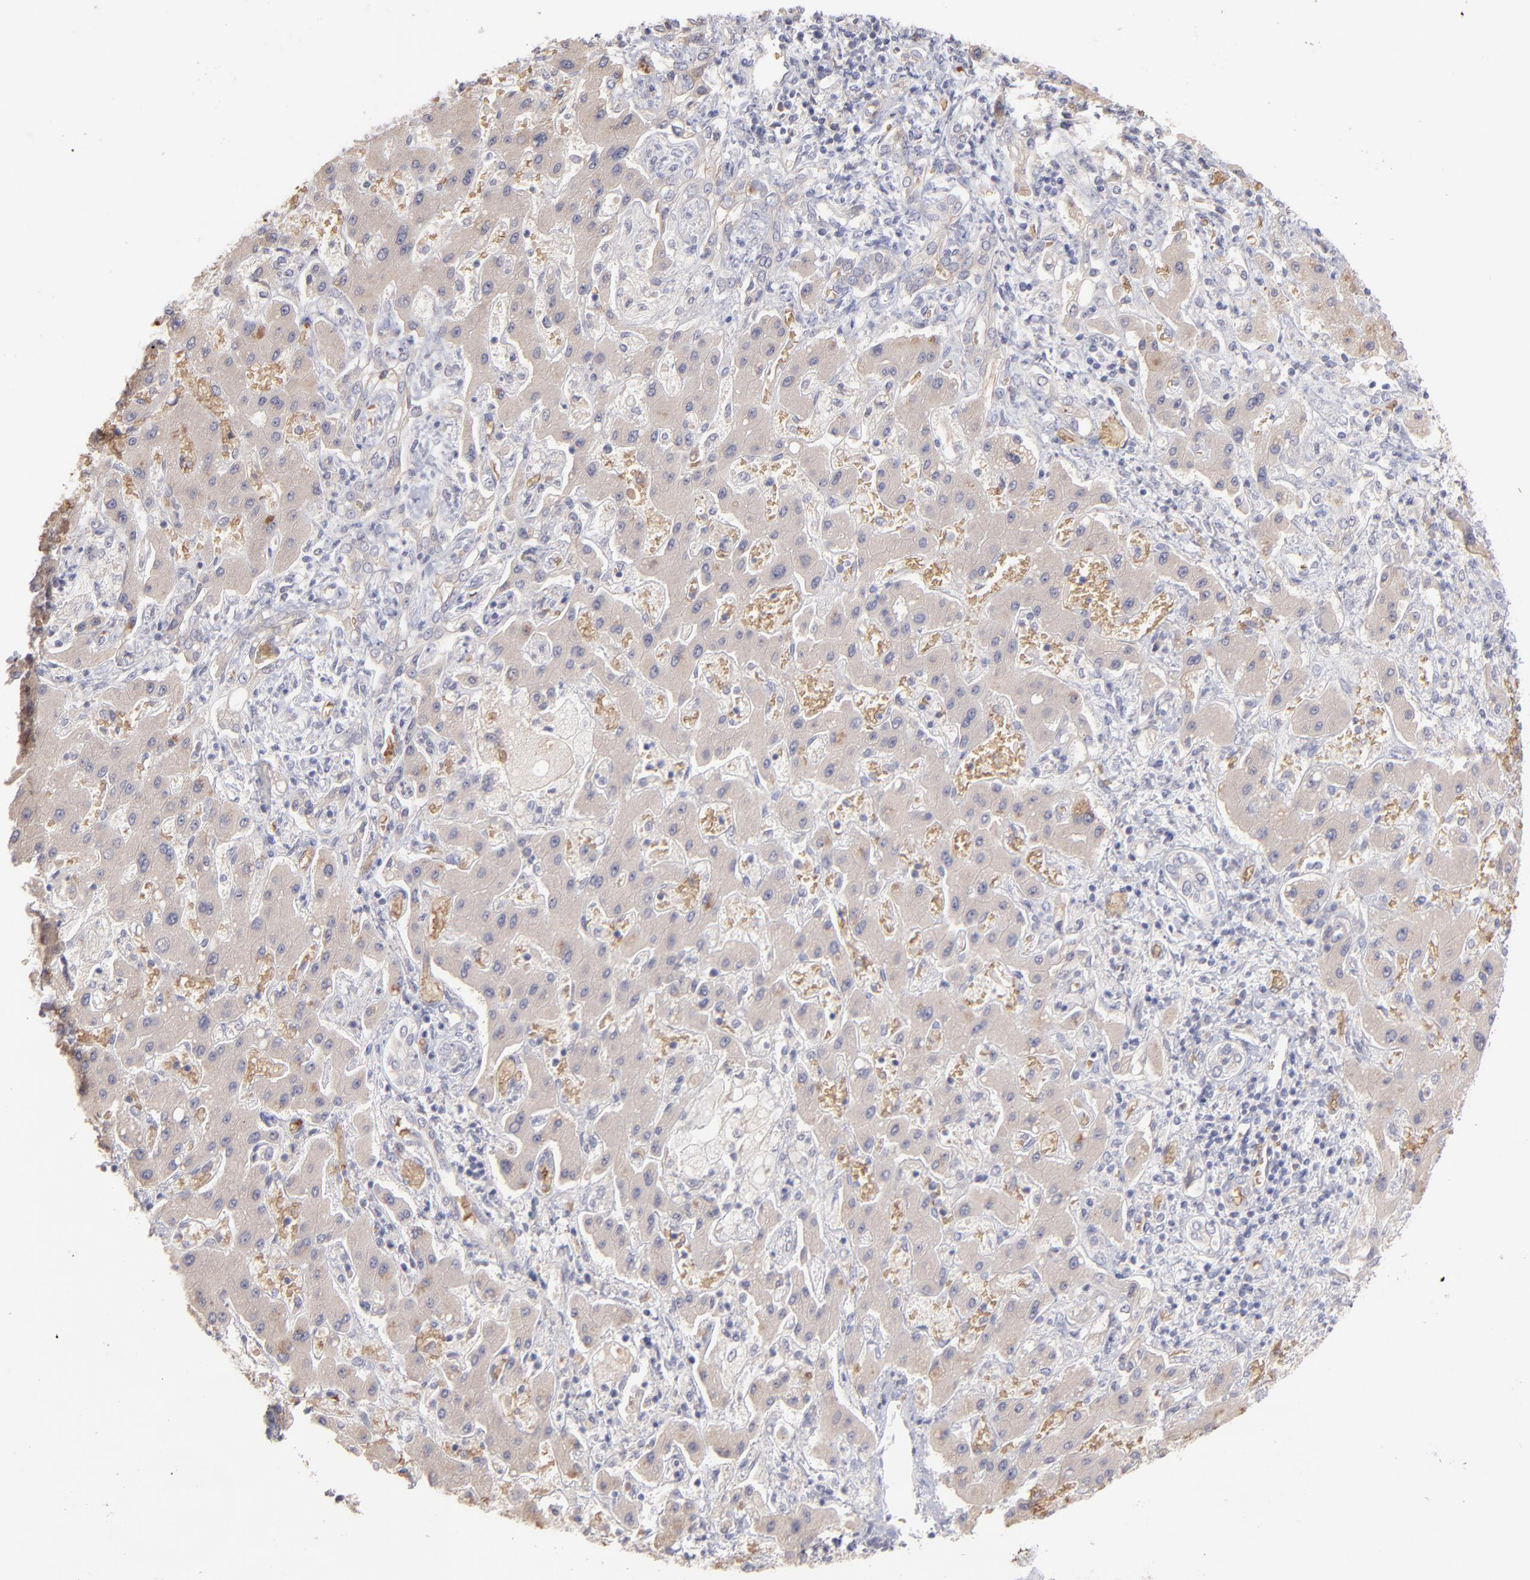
{"staining": {"intensity": "negative", "quantity": "none", "location": "none"}, "tissue": "liver cancer", "cell_type": "Tumor cells", "image_type": "cancer", "snomed": [{"axis": "morphology", "description": "Cholangiocarcinoma"}, {"axis": "topography", "description": "Liver"}], "caption": "Tumor cells show no significant protein expression in liver cancer.", "gene": "F13B", "patient": {"sex": "male", "age": 50}}